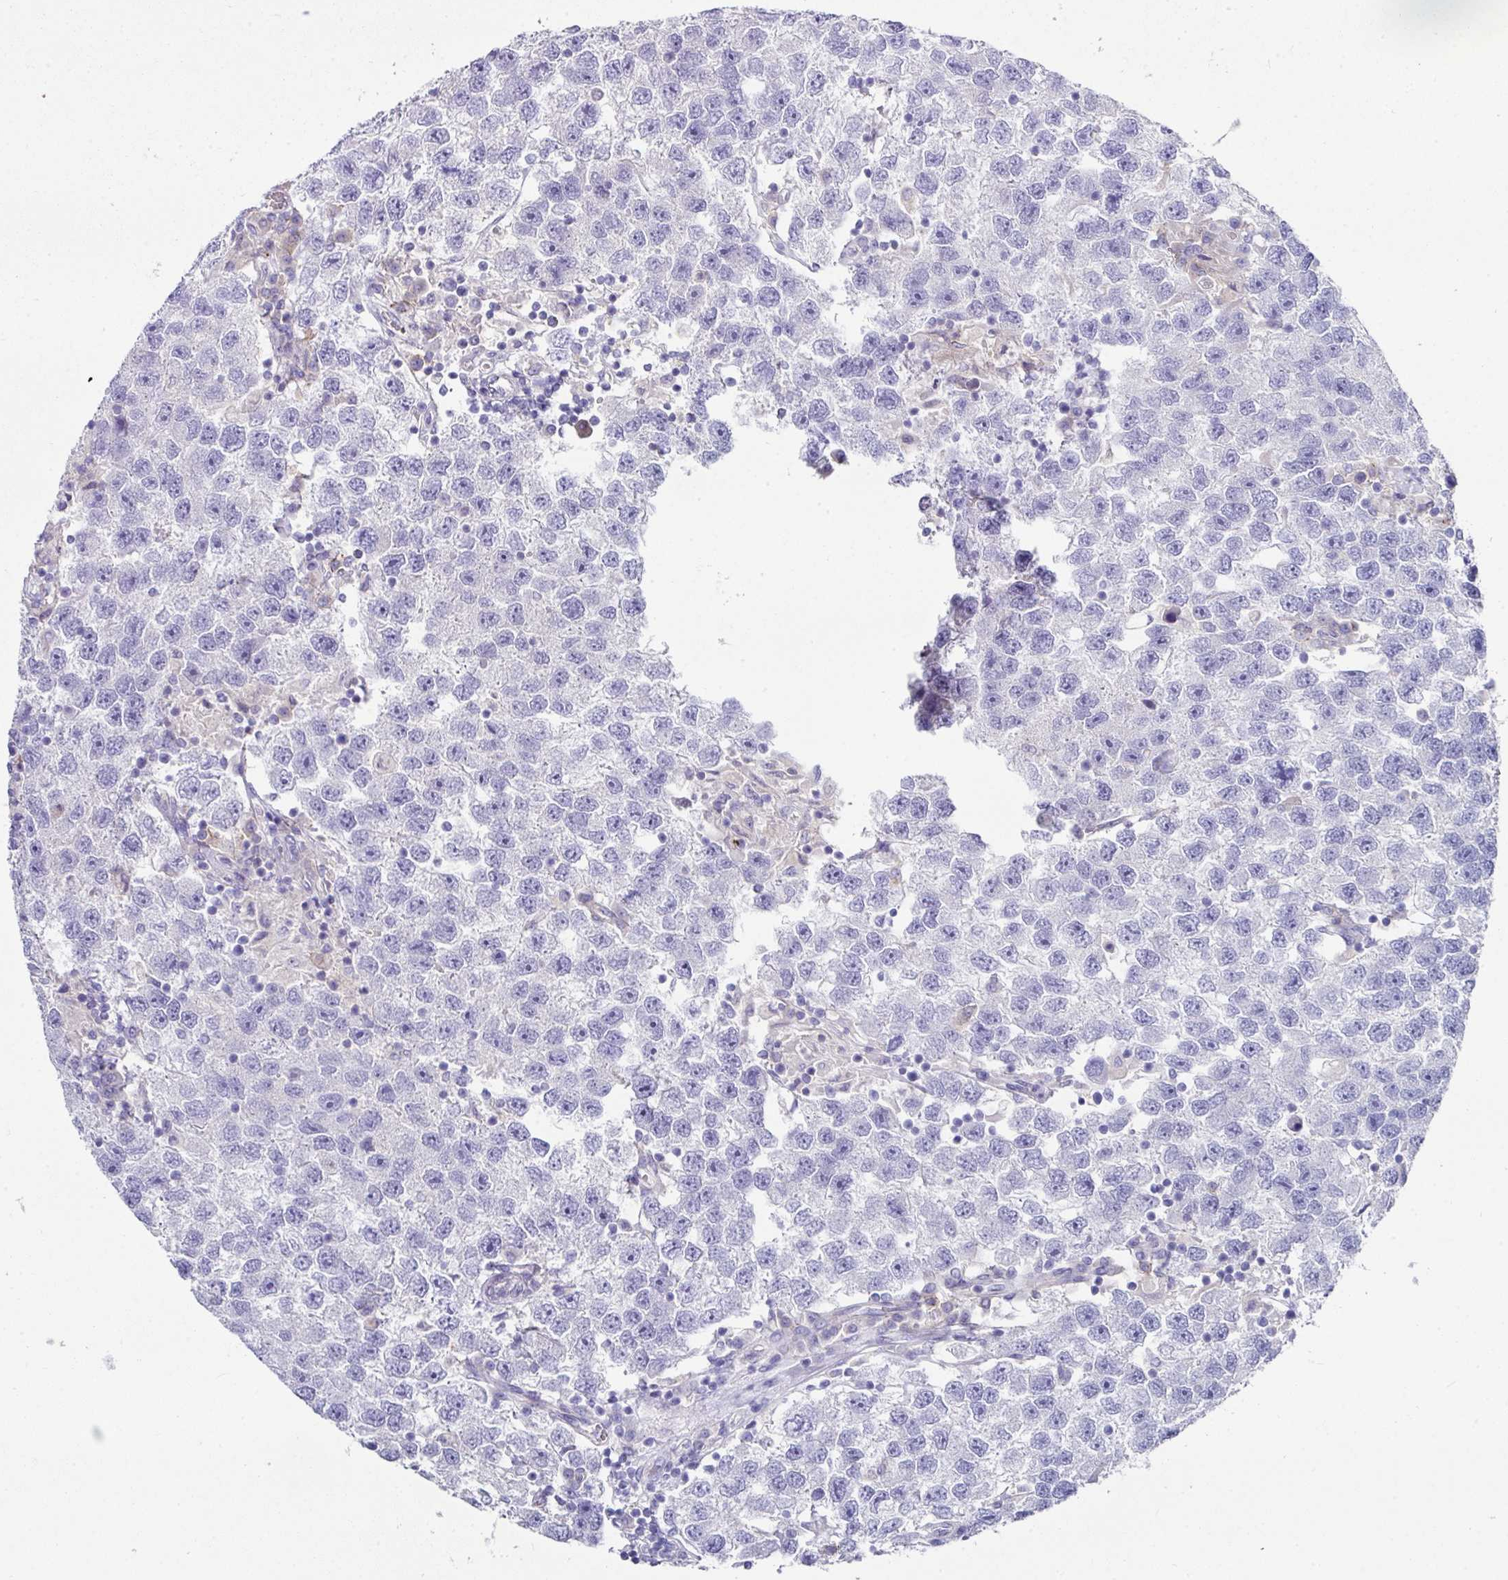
{"staining": {"intensity": "negative", "quantity": "none", "location": "none"}, "tissue": "testis cancer", "cell_type": "Tumor cells", "image_type": "cancer", "snomed": [{"axis": "morphology", "description": "Seminoma, NOS"}, {"axis": "topography", "description": "Testis"}], "caption": "There is no significant positivity in tumor cells of testis cancer.", "gene": "CLDN1", "patient": {"sex": "male", "age": 26}}